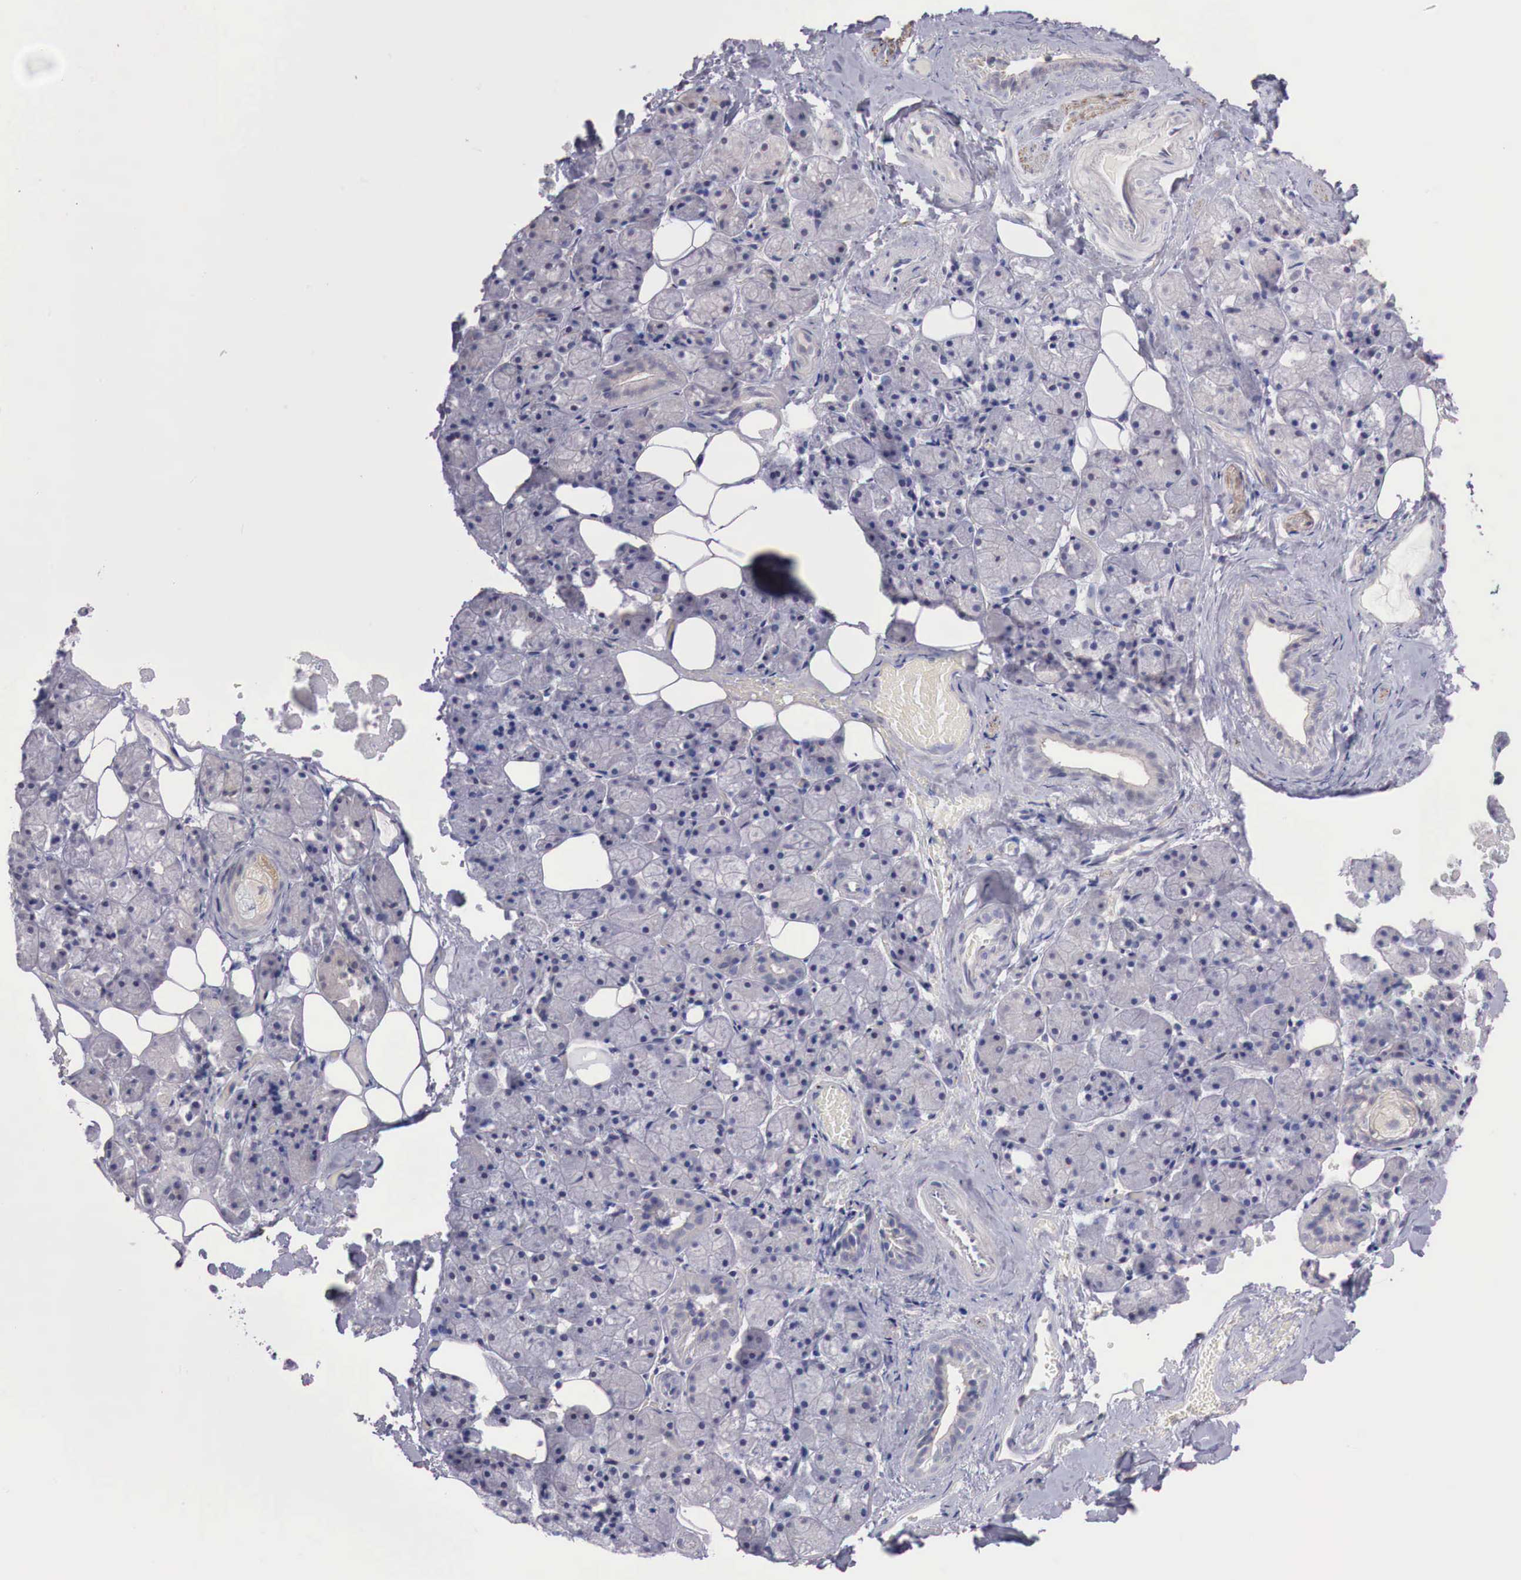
{"staining": {"intensity": "negative", "quantity": "none", "location": "none"}, "tissue": "salivary gland", "cell_type": "Glandular cells", "image_type": "normal", "snomed": [{"axis": "morphology", "description": "Normal tissue, NOS"}, {"axis": "topography", "description": "Salivary gland"}], "caption": "Micrograph shows no significant protein expression in glandular cells of unremarkable salivary gland. Brightfield microscopy of immunohistochemistry (IHC) stained with DAB (brown) and hematoxylin (blue), captured at high magnification.", "gene": "TRIM13", "patient": {"sex": "female", "age": 55}}